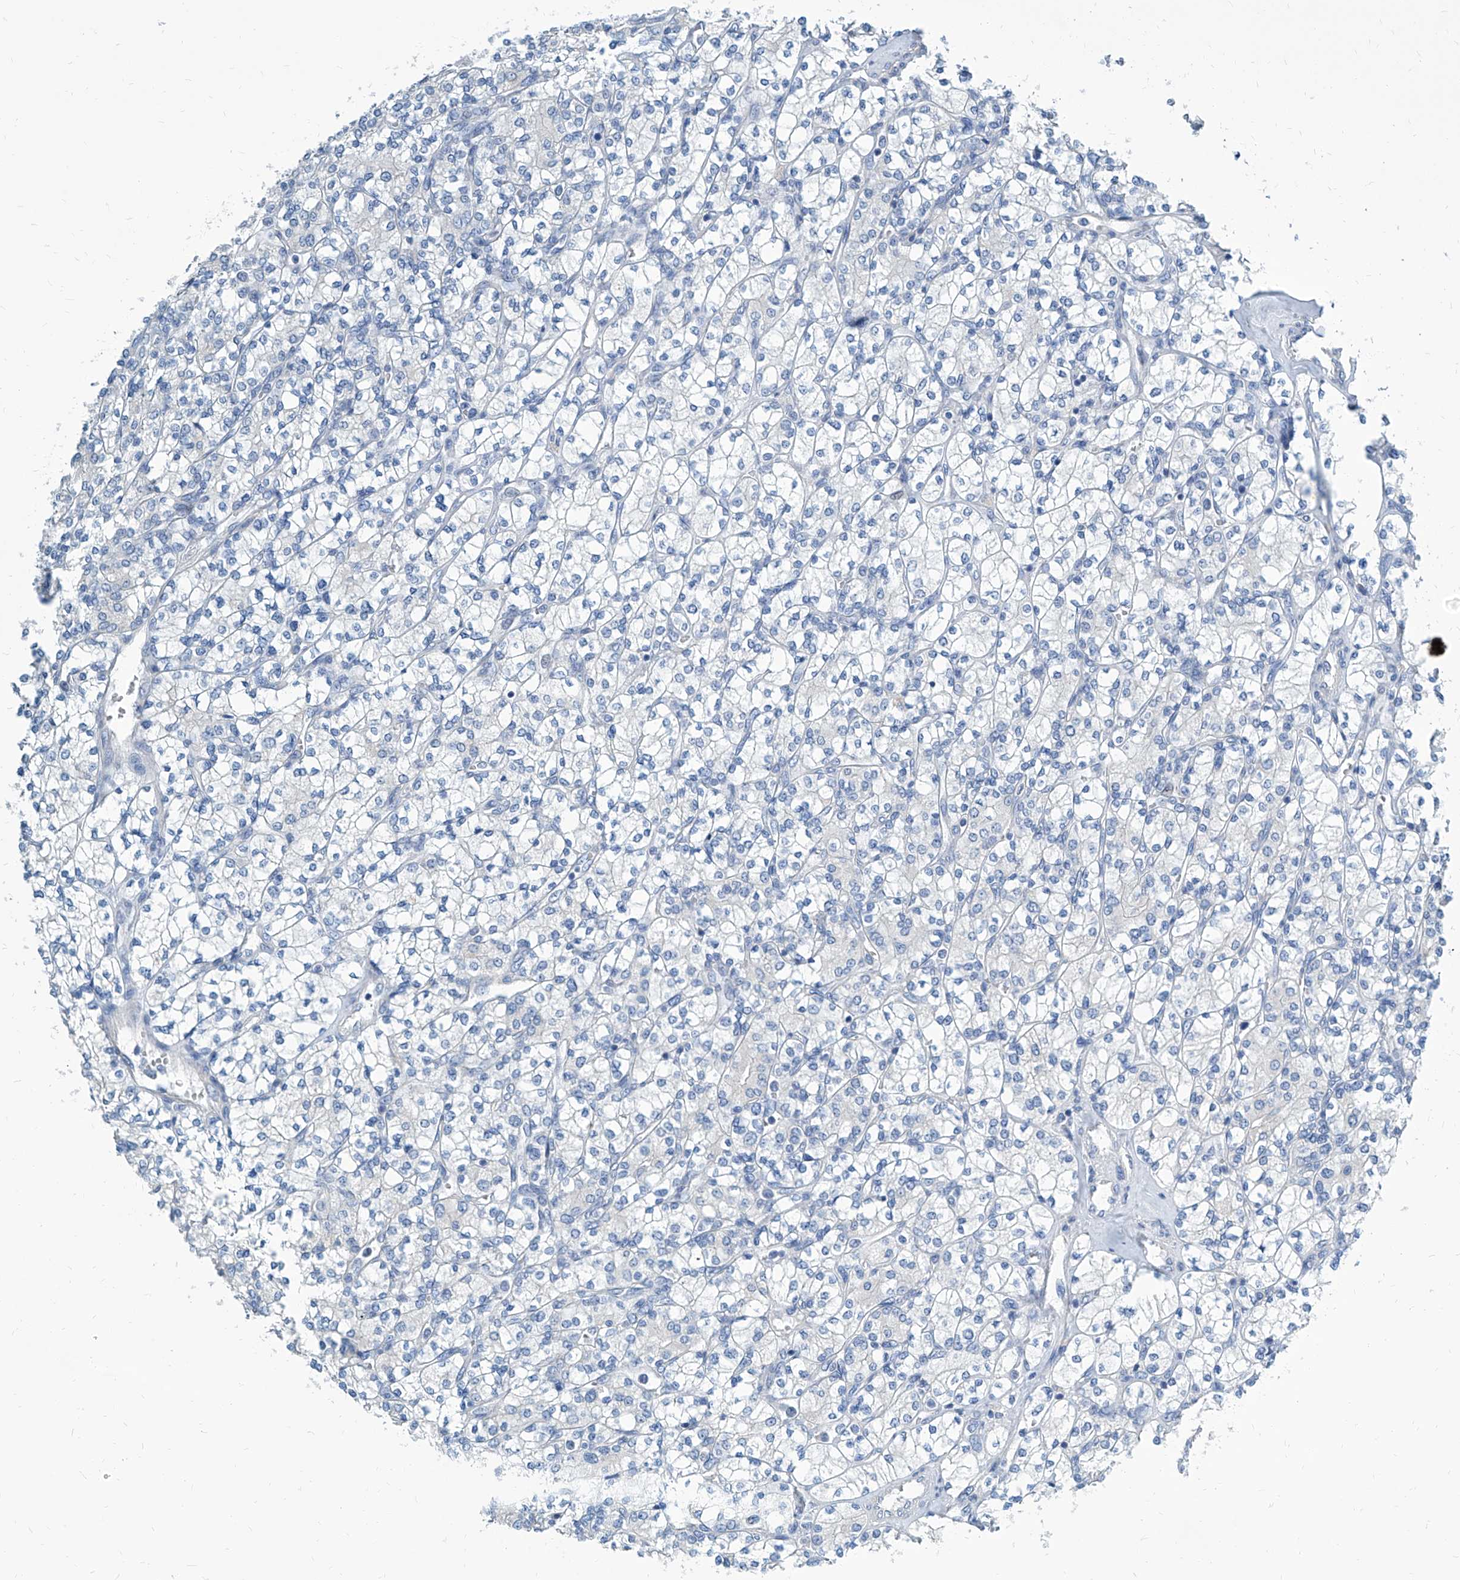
{"staining": {"intensity": "negative", "quantity": "none", "location": "none"}, "tissue": "renal cancer", "cell_type": "Tumor cells", "image_type": "cancer", "snomed": [{"axis": "morphology", "description": "Adenocarcinoma, NOS"}, {"axis": "topography", "description": "Kidney"}], "caption": "Renal cancer stained for a protein using immunohistochemistry (IHC) demonstrates no positivity tumor cells.", "gene": "ZNF519", "patient": {"sex": "male", "age": 77}}